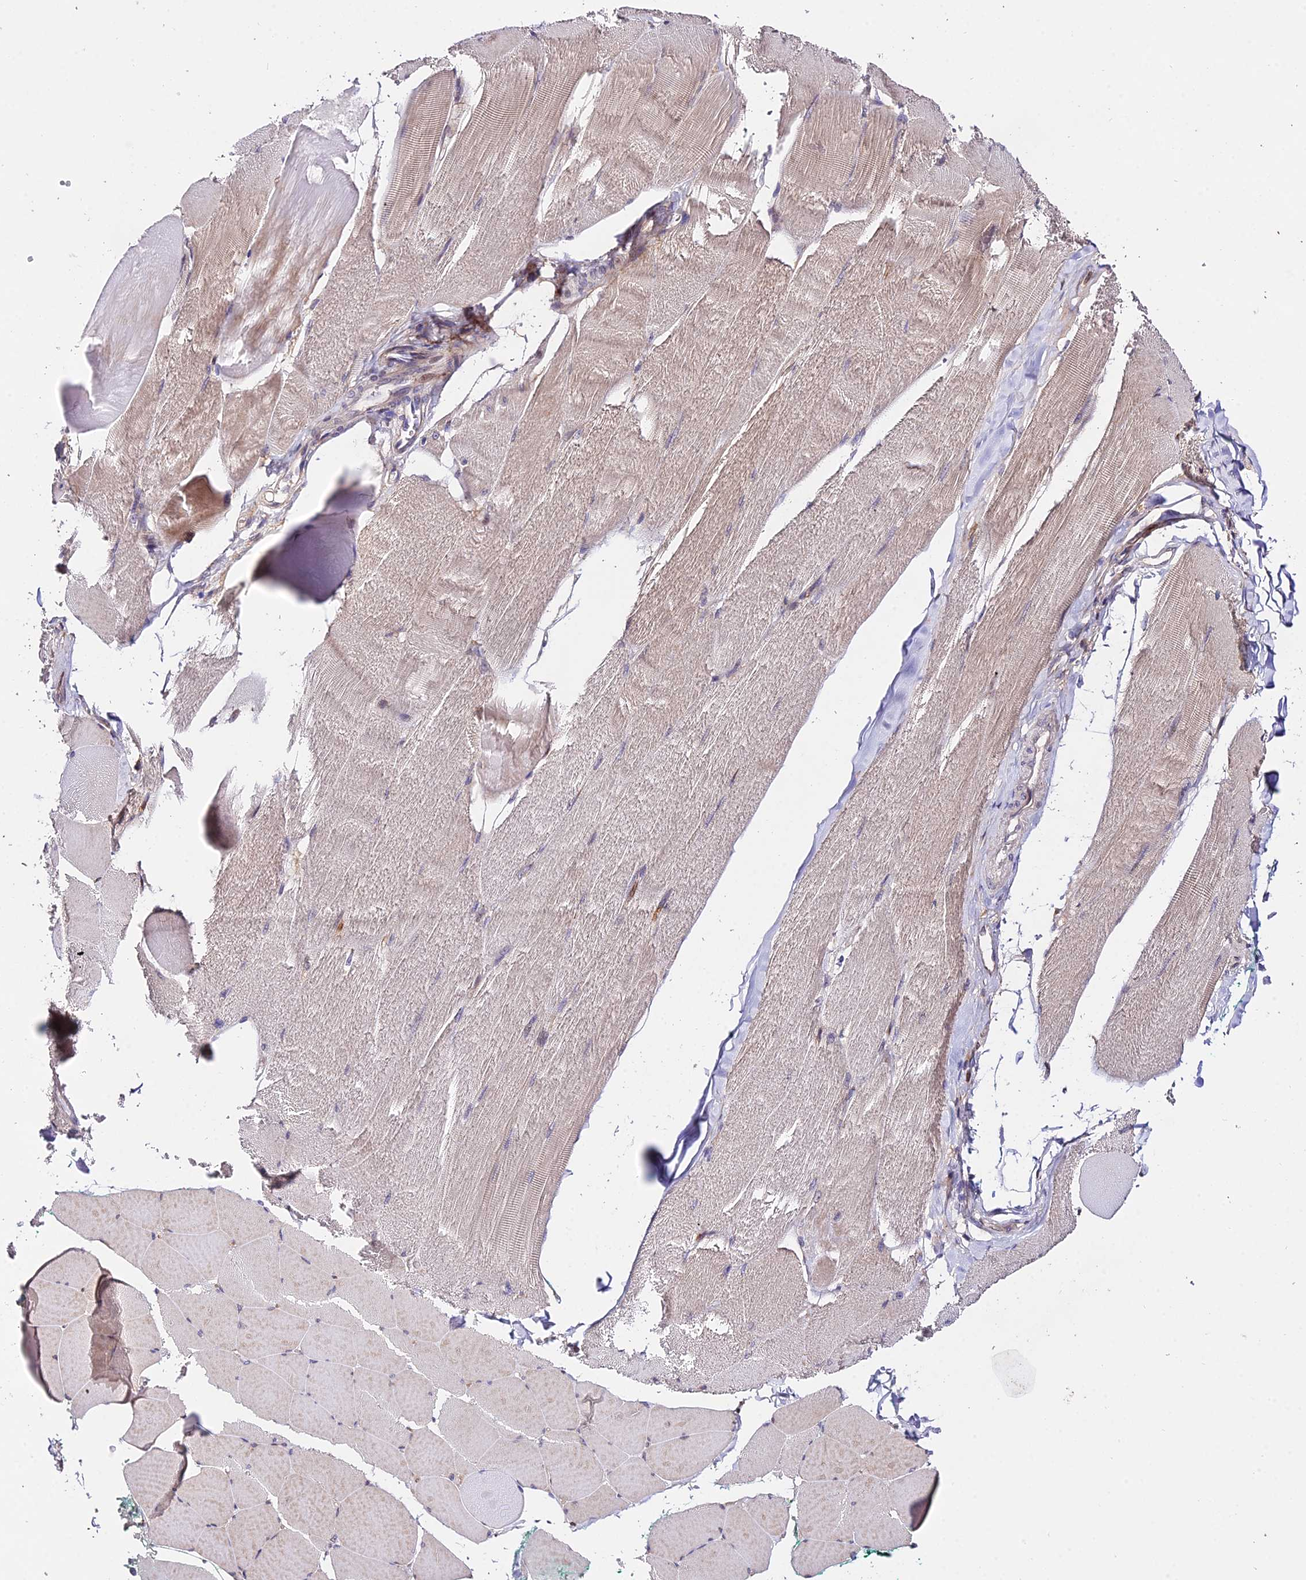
{"staining": {"intensity": "moderate", "quantity": "25%-75%", "location": "cytoplasmic/membranous"}, "tissue": "skeletal muscle", "cell_type": "Myocytes", "image_type": "normal", "snomed": [{"axis": "morphology", "description": "Normal tissue, NOS"}, {"axis": "morphology", "description": "Squamous cell carcinoma, NOS"}, {"axis": "topography", "description": "Skeletal muscle"}], "caption": "Skeletal muscle was stained to show a protein in brown. There is medium levels of moderate cytoplasmic/membranous expression in about 25%-75% of myocytes. The protein of interest is stained brown, and the nuclei are stained in blue (DAB (3,3'-diaminobenzidine) IHC with brightfield microscopy, high magnification).", "gene": "WDR5B", "patient": {"sex": "male", "age": 51}}